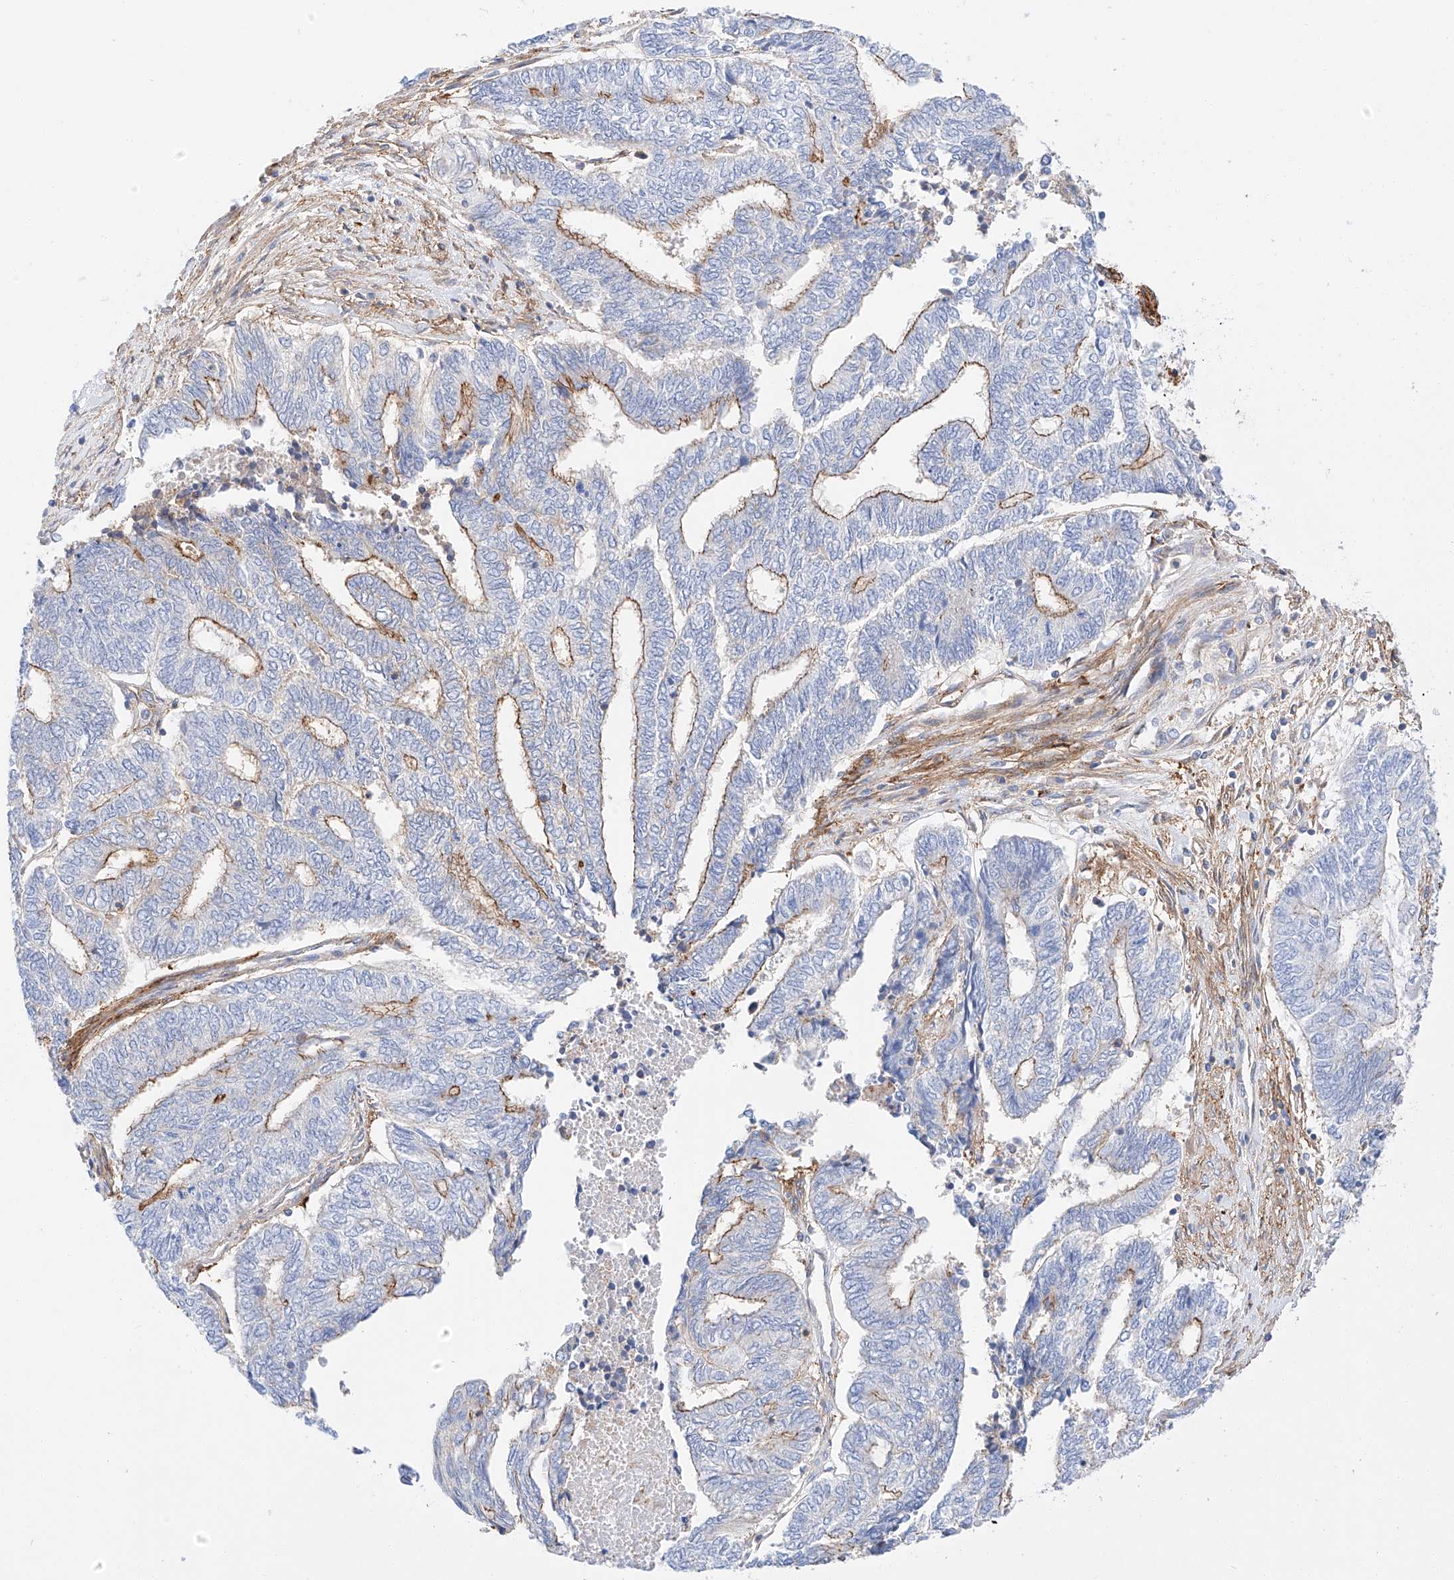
{"staining": {"intensity": "moderate", "quantity": "25%-75%", "location": "cytoplasmic/membranous"}, "tissue": "endometrial cancer", "cell_type": "Tumor cells", "image_type": "cancer", "snomed": [{"axis": "morphology", "description": "Adenocarcinoma, NOS"}, {"axis": "topography", "description": "Uterus"}, {"axis": "topography", "description": "Endometrium"}], "caption": "Tumor cells demonstrate medium levels of moderate cytoplasmic/membranous positivity in approximately 25%-75% of cells in endometrial cancer (adenocarcinoma).", "gene": "HAUS4", "patient": {"sex": "female", "age": 70}}